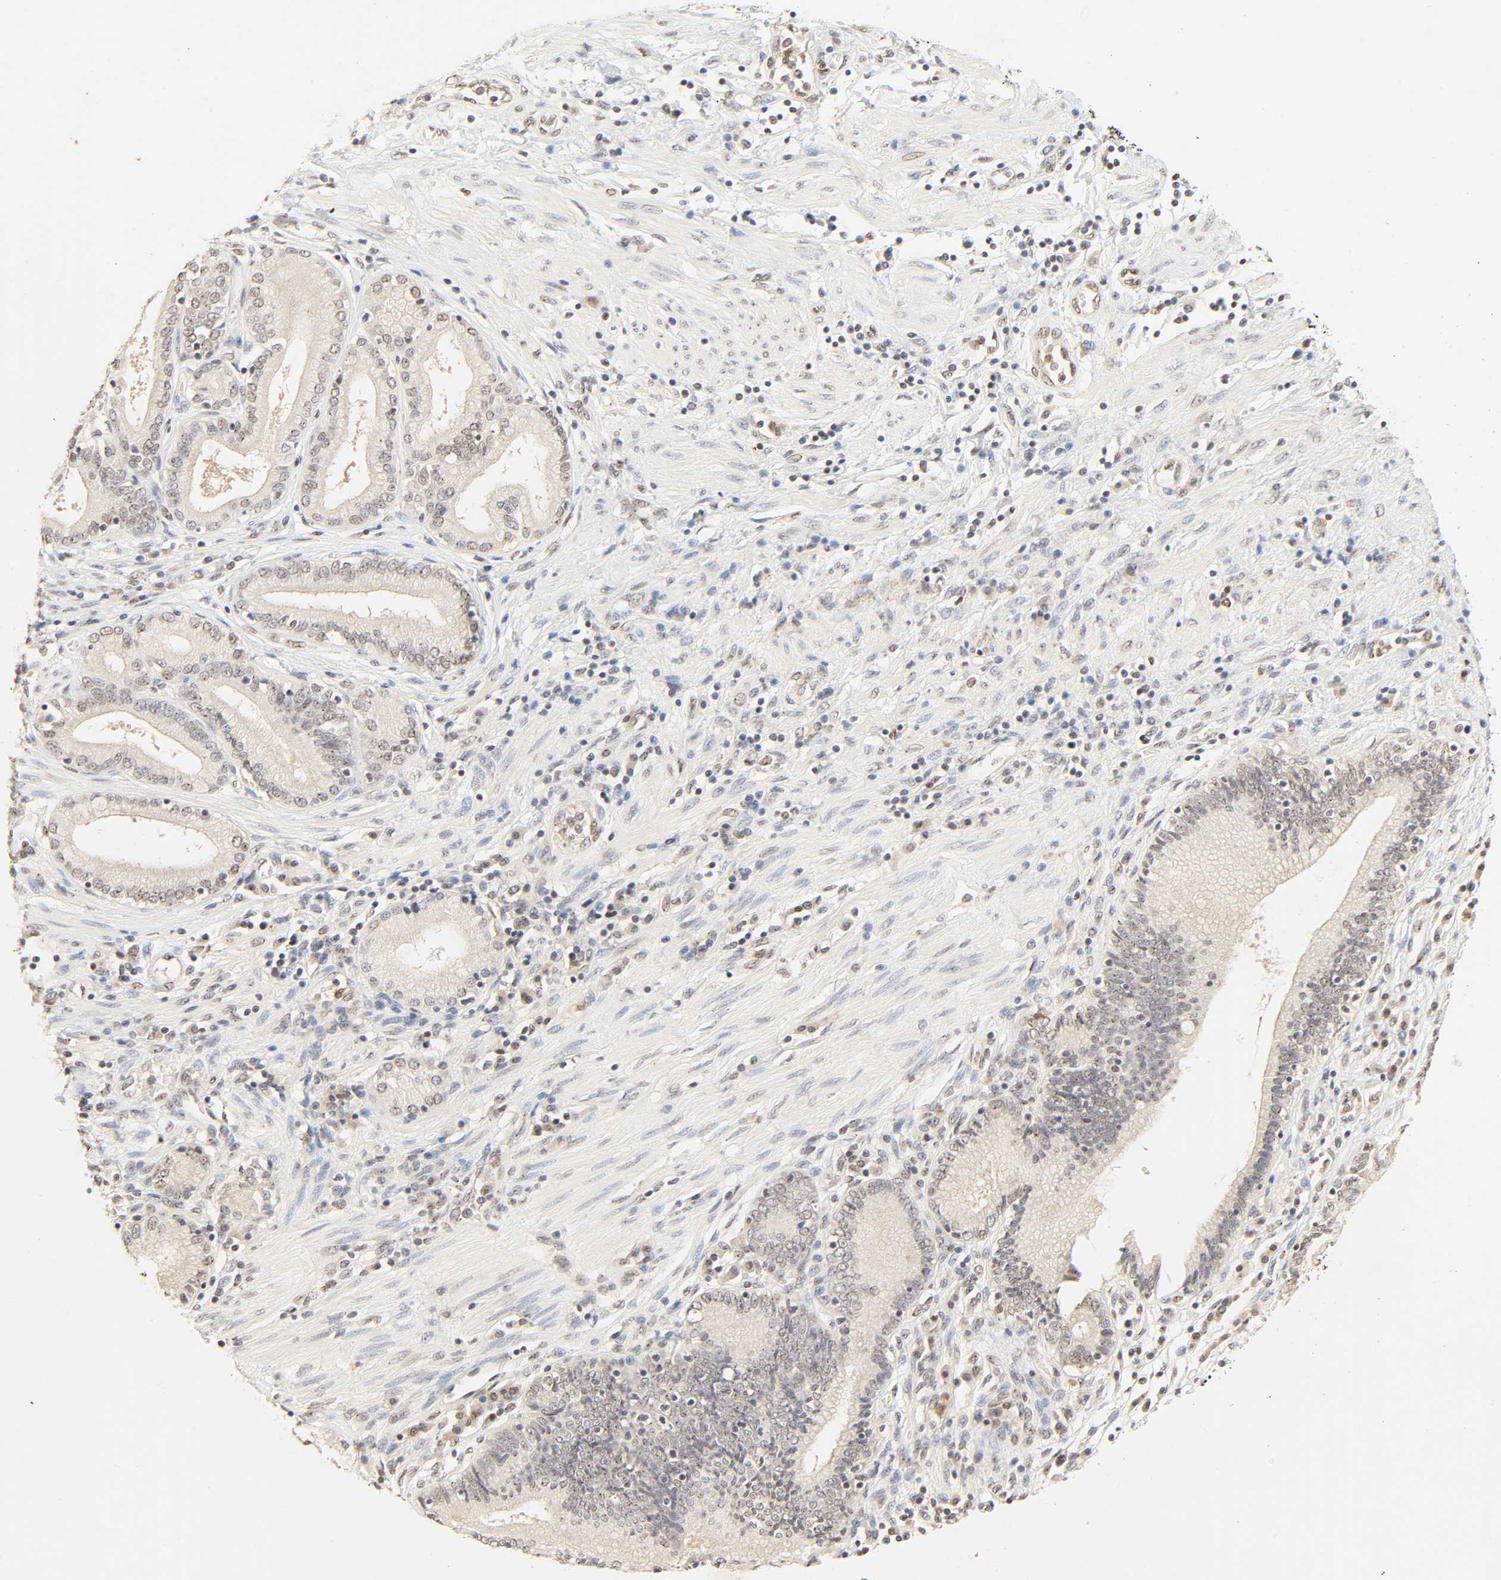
{"staining": {"intensity": "weak", "quantity": "<25%", "location": "nuclear"}, "tissue": "pancreatic cancer", "cell_type": "Tumor cells", "image_type": "cancer", "snomed": [{"axis": "morphology", "description": "Adenocarcinoma, NOS"}, {"axis": "topography", "description": "Pancreas"}], "caption": "Immunohistochemistry of human adenocarcinoma (pancreatic) reveals no positivity in tumor cells.", "gene": "UBC", "patient": {"sex": "female", "age": 48}}